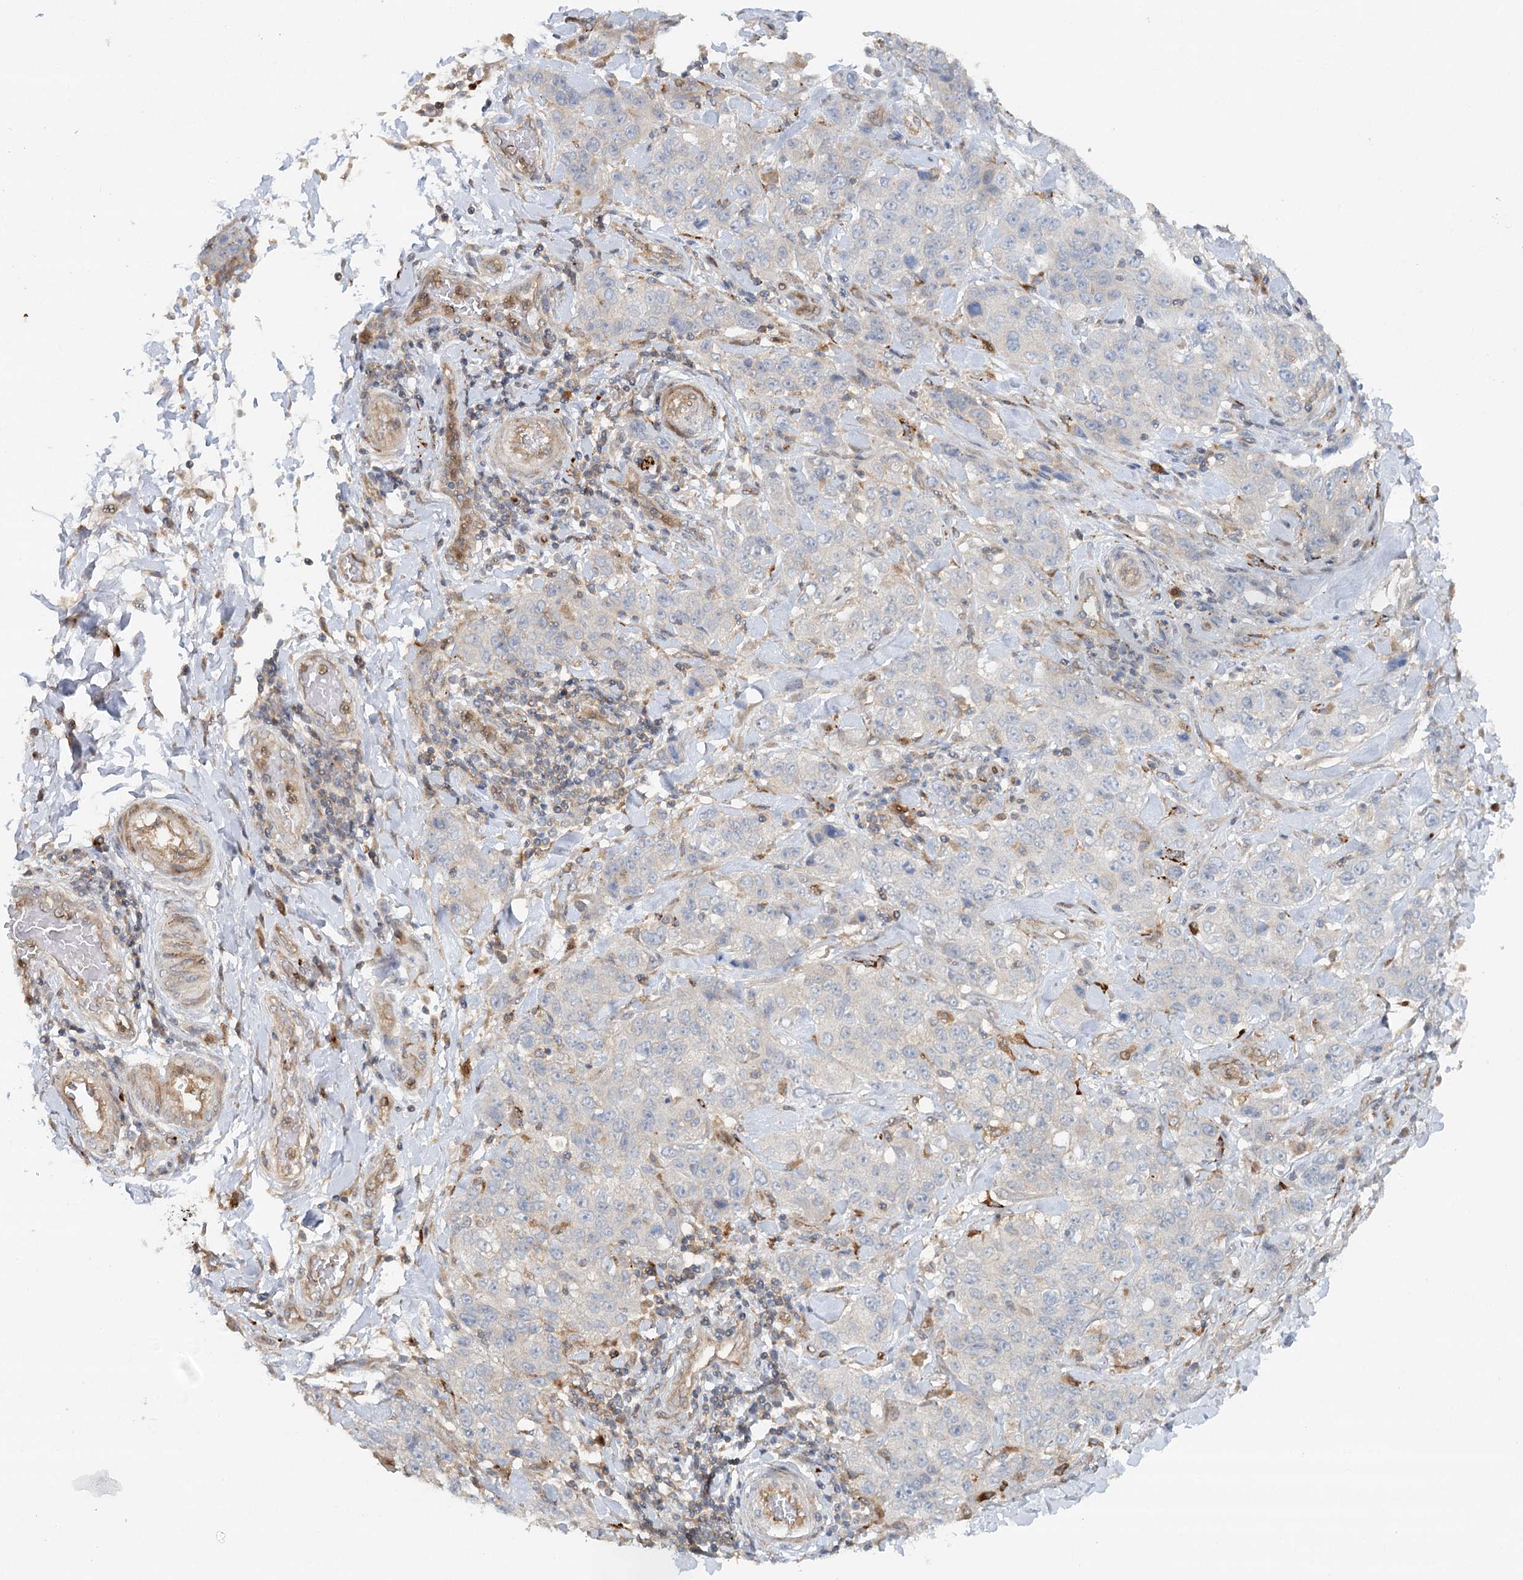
{"staining": {"intensity": "negative", "quantity": "none", "location": "none"}, "tissue": "stomach cancer", "cell_type": "Tumor cells", "image_type": "cancer", "snomed": [{"axis": "morphology", "description": "Adenocarcinoma, NOS"}, {"axis": "topography", "description": "Stomach"}], "caption": "Stomach cancer stained for a protein using IHC exhibits no staining tumor cells.", "gene": "GBE1", "patient": {"sex": "male", "age": 48}}